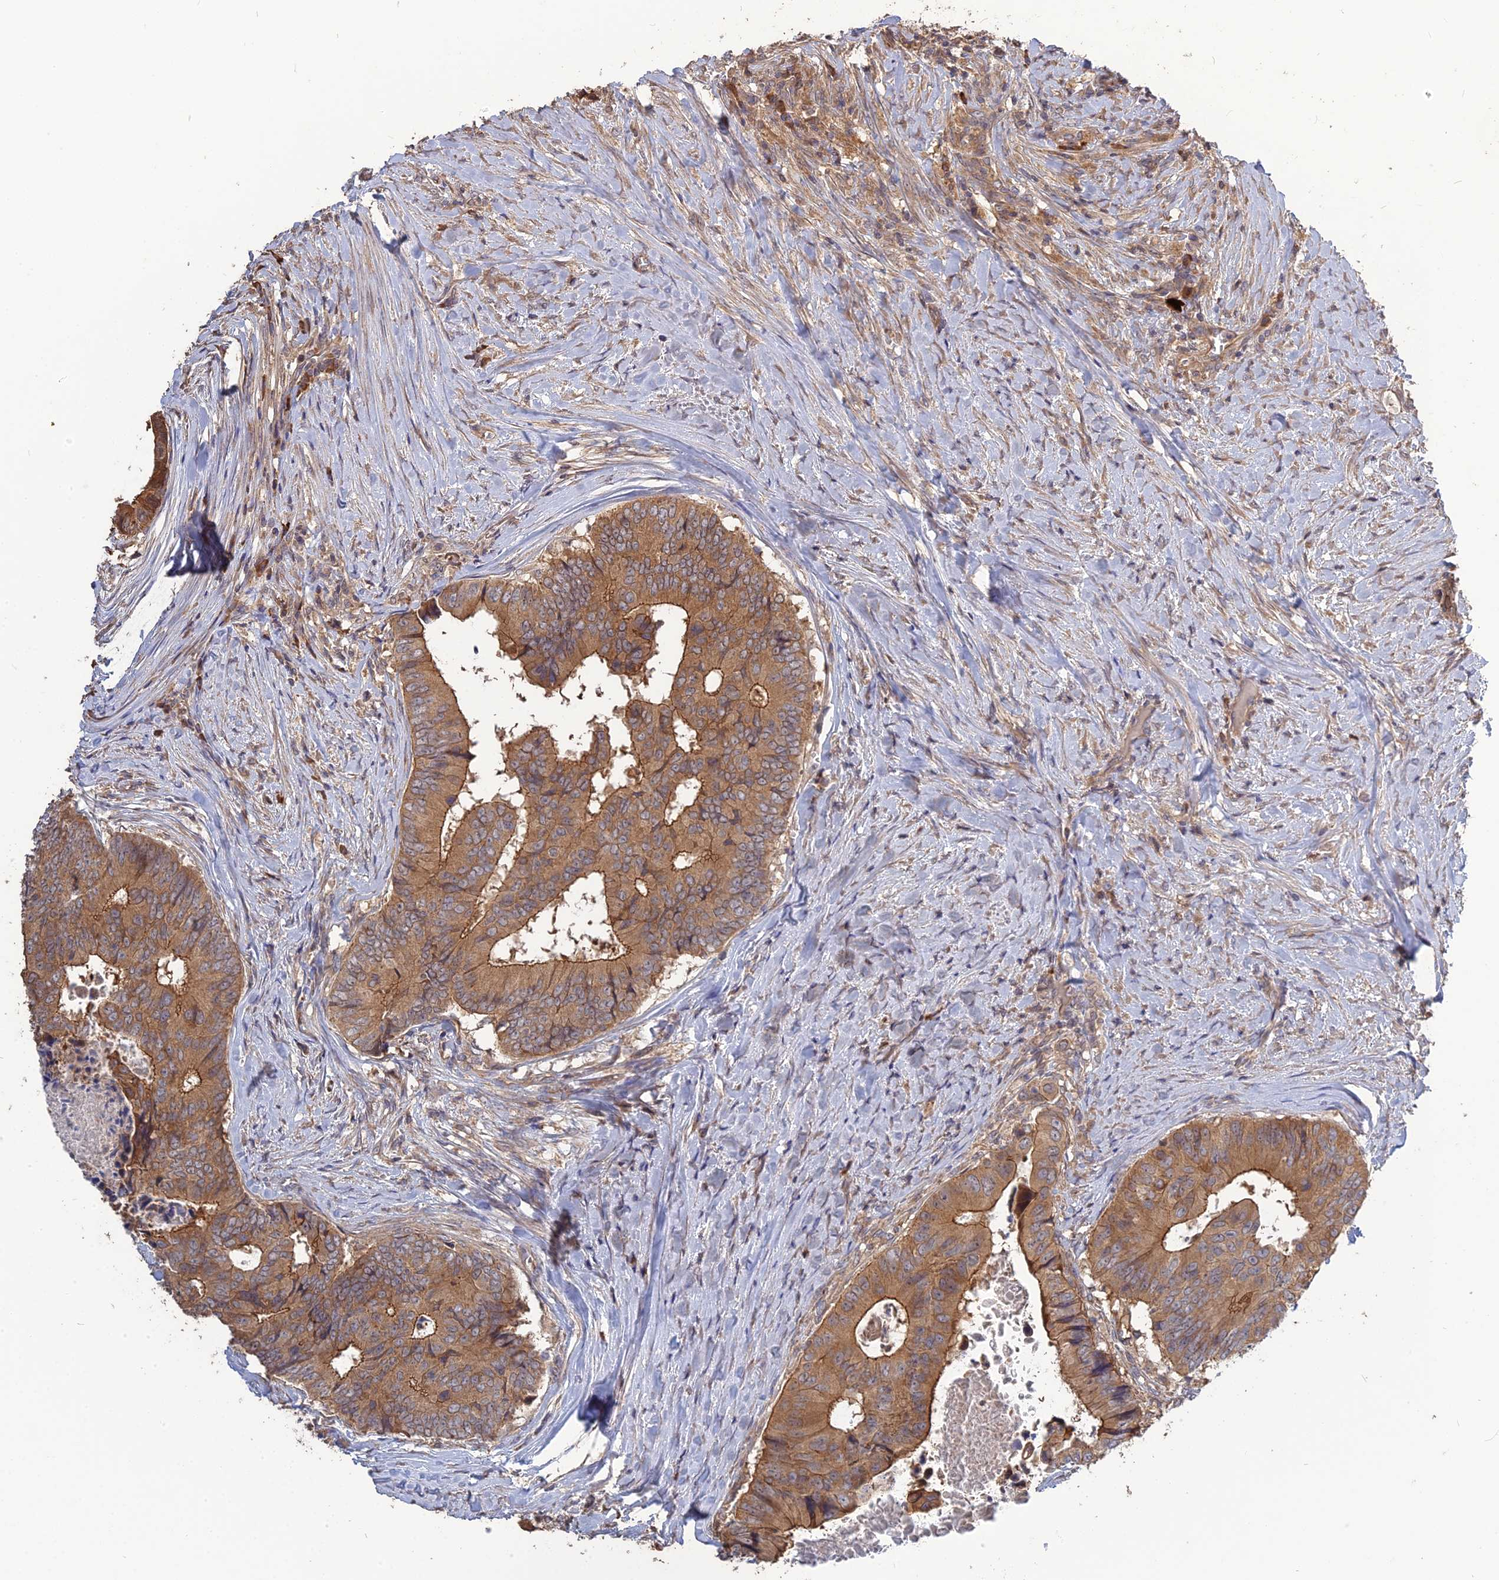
{"staining": {"intensity": "moderate", "quantity": ">75%", "location": "cytoplasmic/membranous"}, "tissue": "colorectal cancer", "cell_type": "Tumor cells", "image_type": "cancer", "snomed": [{"axis": "morphology", "description": "Adenocarcinoma, NOS"}, {"axis": "topography", "description": "Colon"}], "caption": "Immunohistochemical staining of human colorectal cancer (adenocarcinoma) displays medium levels of moderate cytoplasmic/membranous protein staining in about >75% of tumor cells.", "gene": "ARHGAP40", "patient": {"sex": "male", "age": 85}}